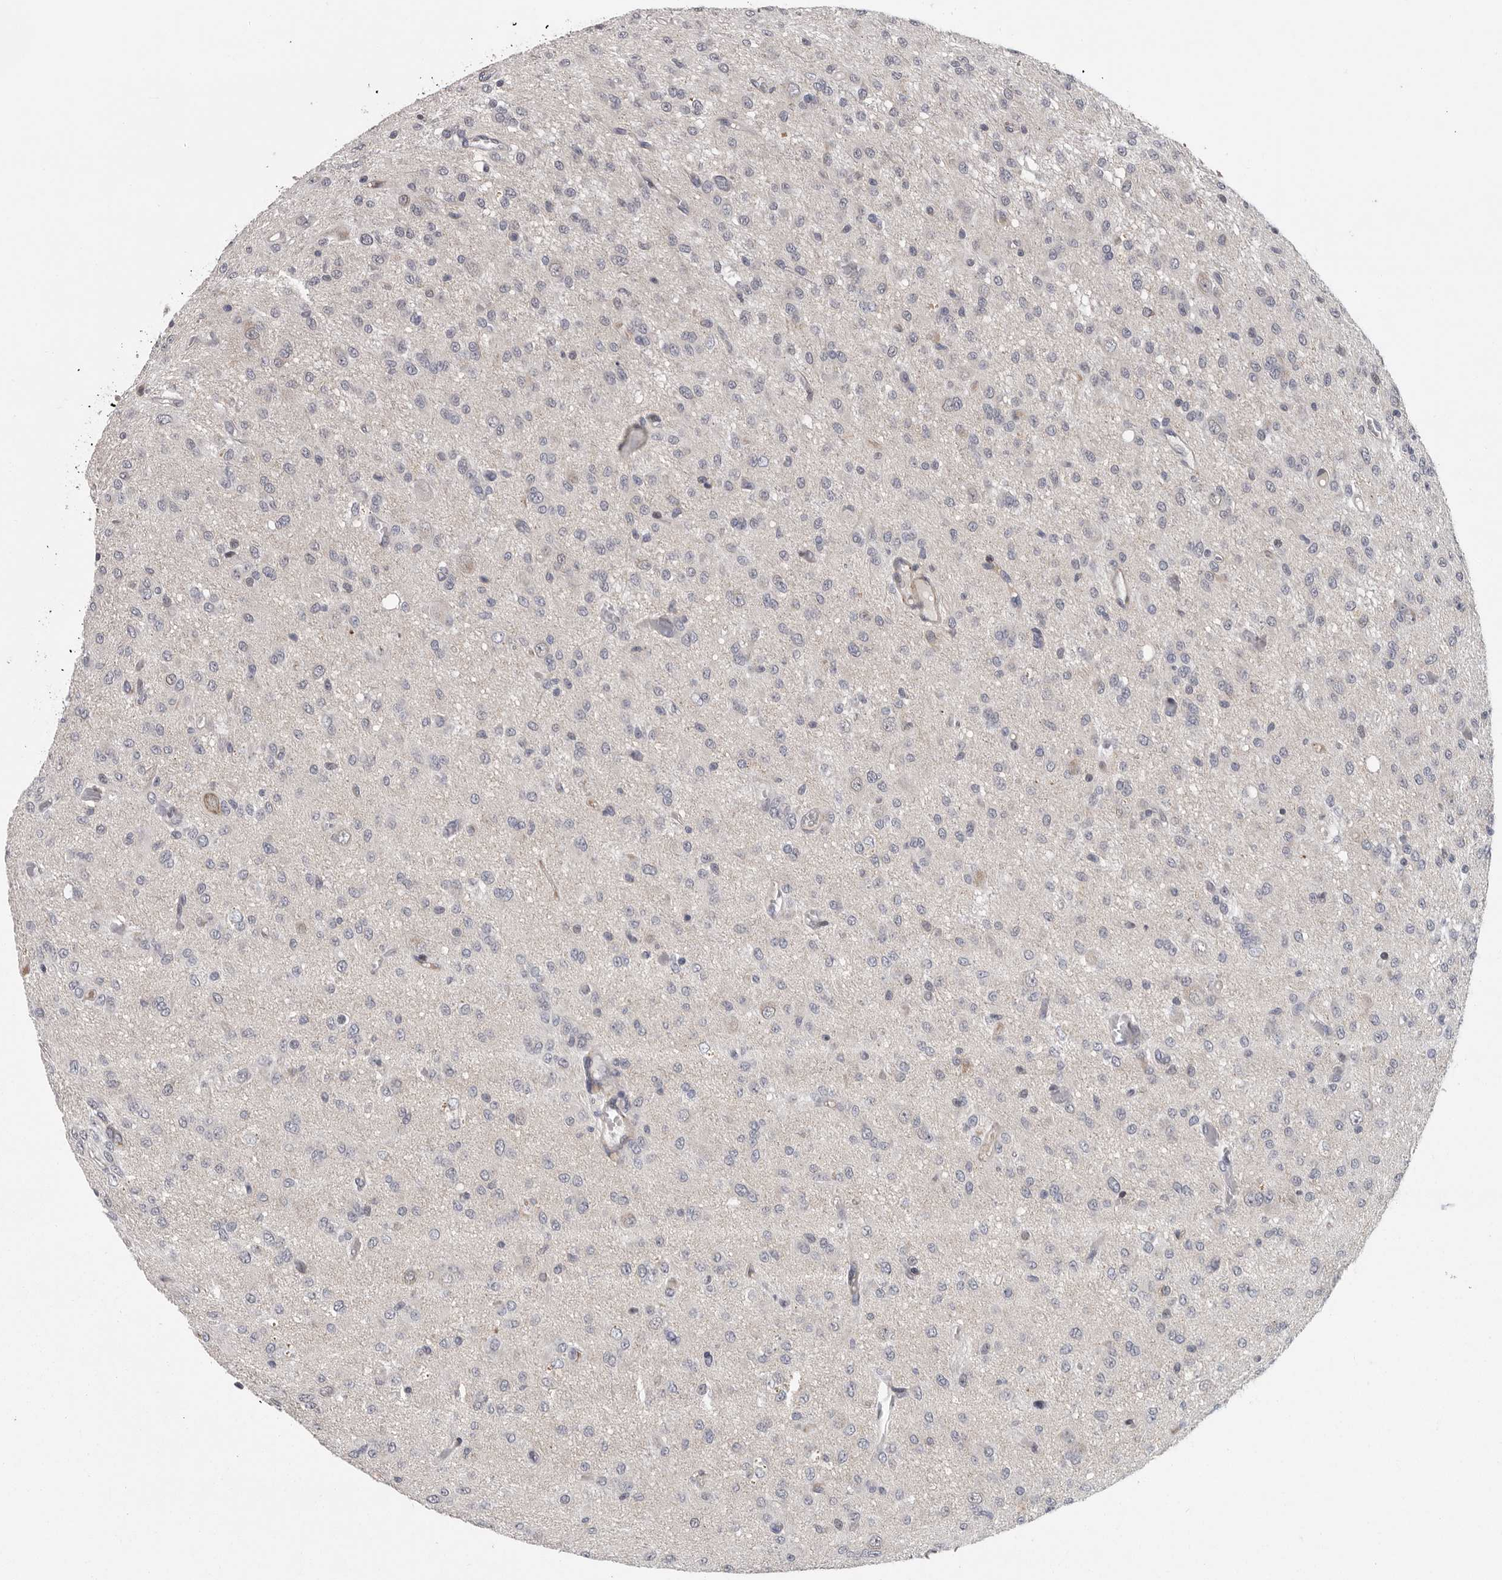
{"staining": {"intensity": "negative", "quantity": "none", "location": "none"}, "tissue": "glioma", "cell_type": "Tumor cells", "image_type": "cancer", "snomed": [{"axis": "morphology", "description": "Glioma, malignant, High grade"}, {"axis": "topography", "description": "Brain"}], "caption": "A high-resolution image shows immunohistochemistry staining of glioma, which demonstrates no significant positivity in tumor cells.", "gene": "ATXN3L", "patient": {"sex": "female", "age": 59}}